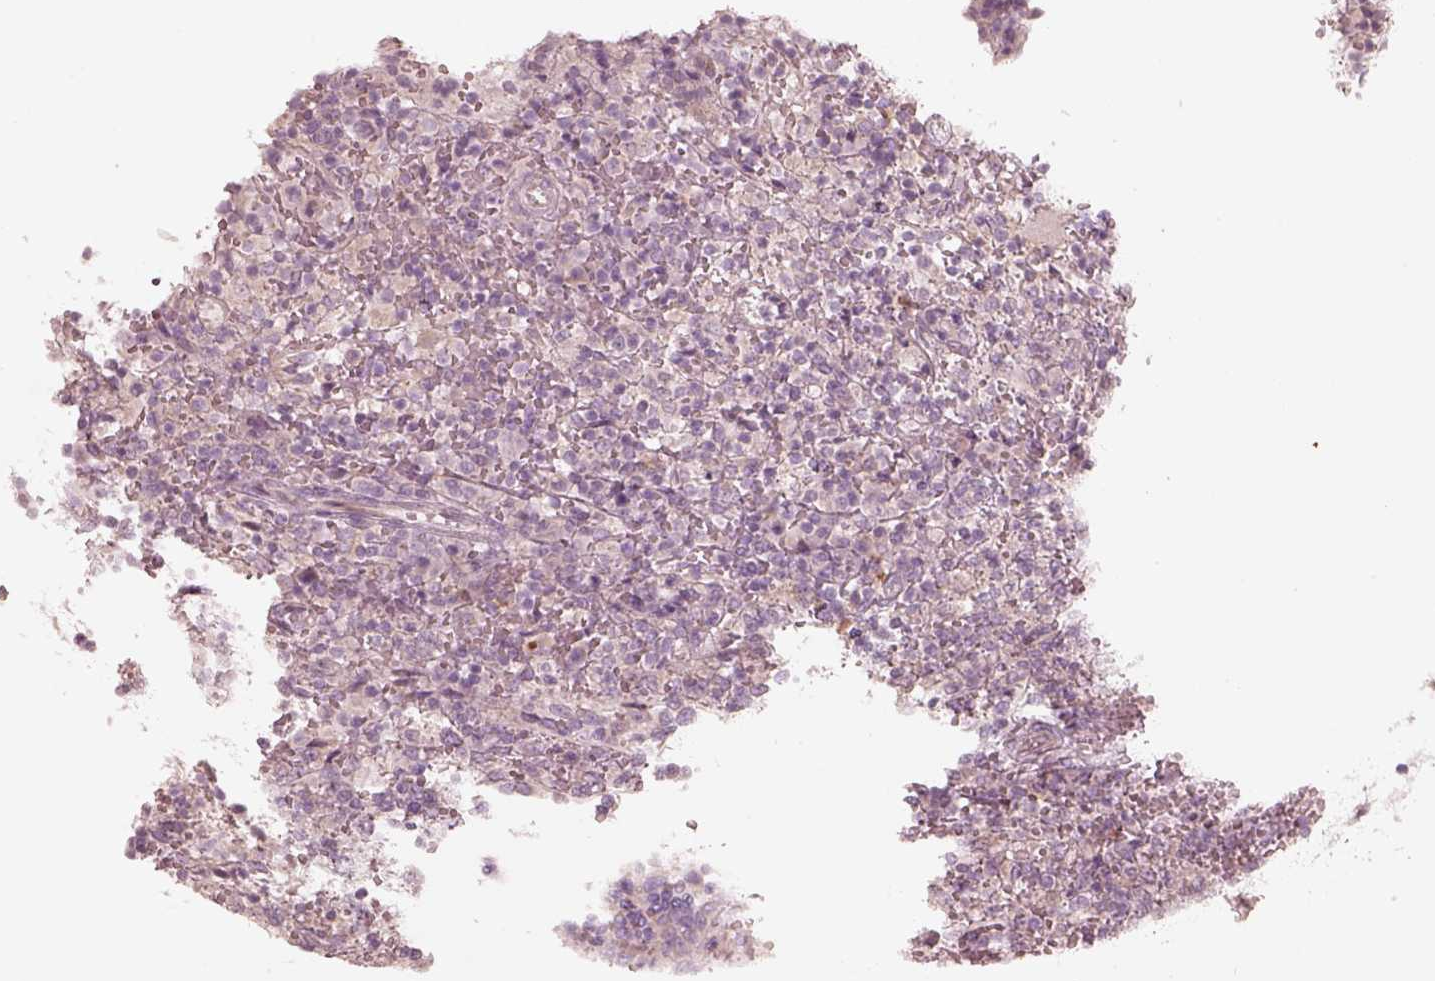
{"staining": {"intensity": "negative", "quantity": "none", "location": "none"}, "tissue": "lymphoma", "cell_type": "Tumor cells", "image_type": "cancer", "snomed": [{"axis": "morphology", "description": "Malignant lymphoma, non-Hodgkin's type, Low grade"}, {"axis": "topography", "description": "Spleen"}], "caption": "The micrograph shows no staining of tumor cells in lymphoma.", "gene": "RAB3C", "patient": {"sex": "male", "age": 62}}